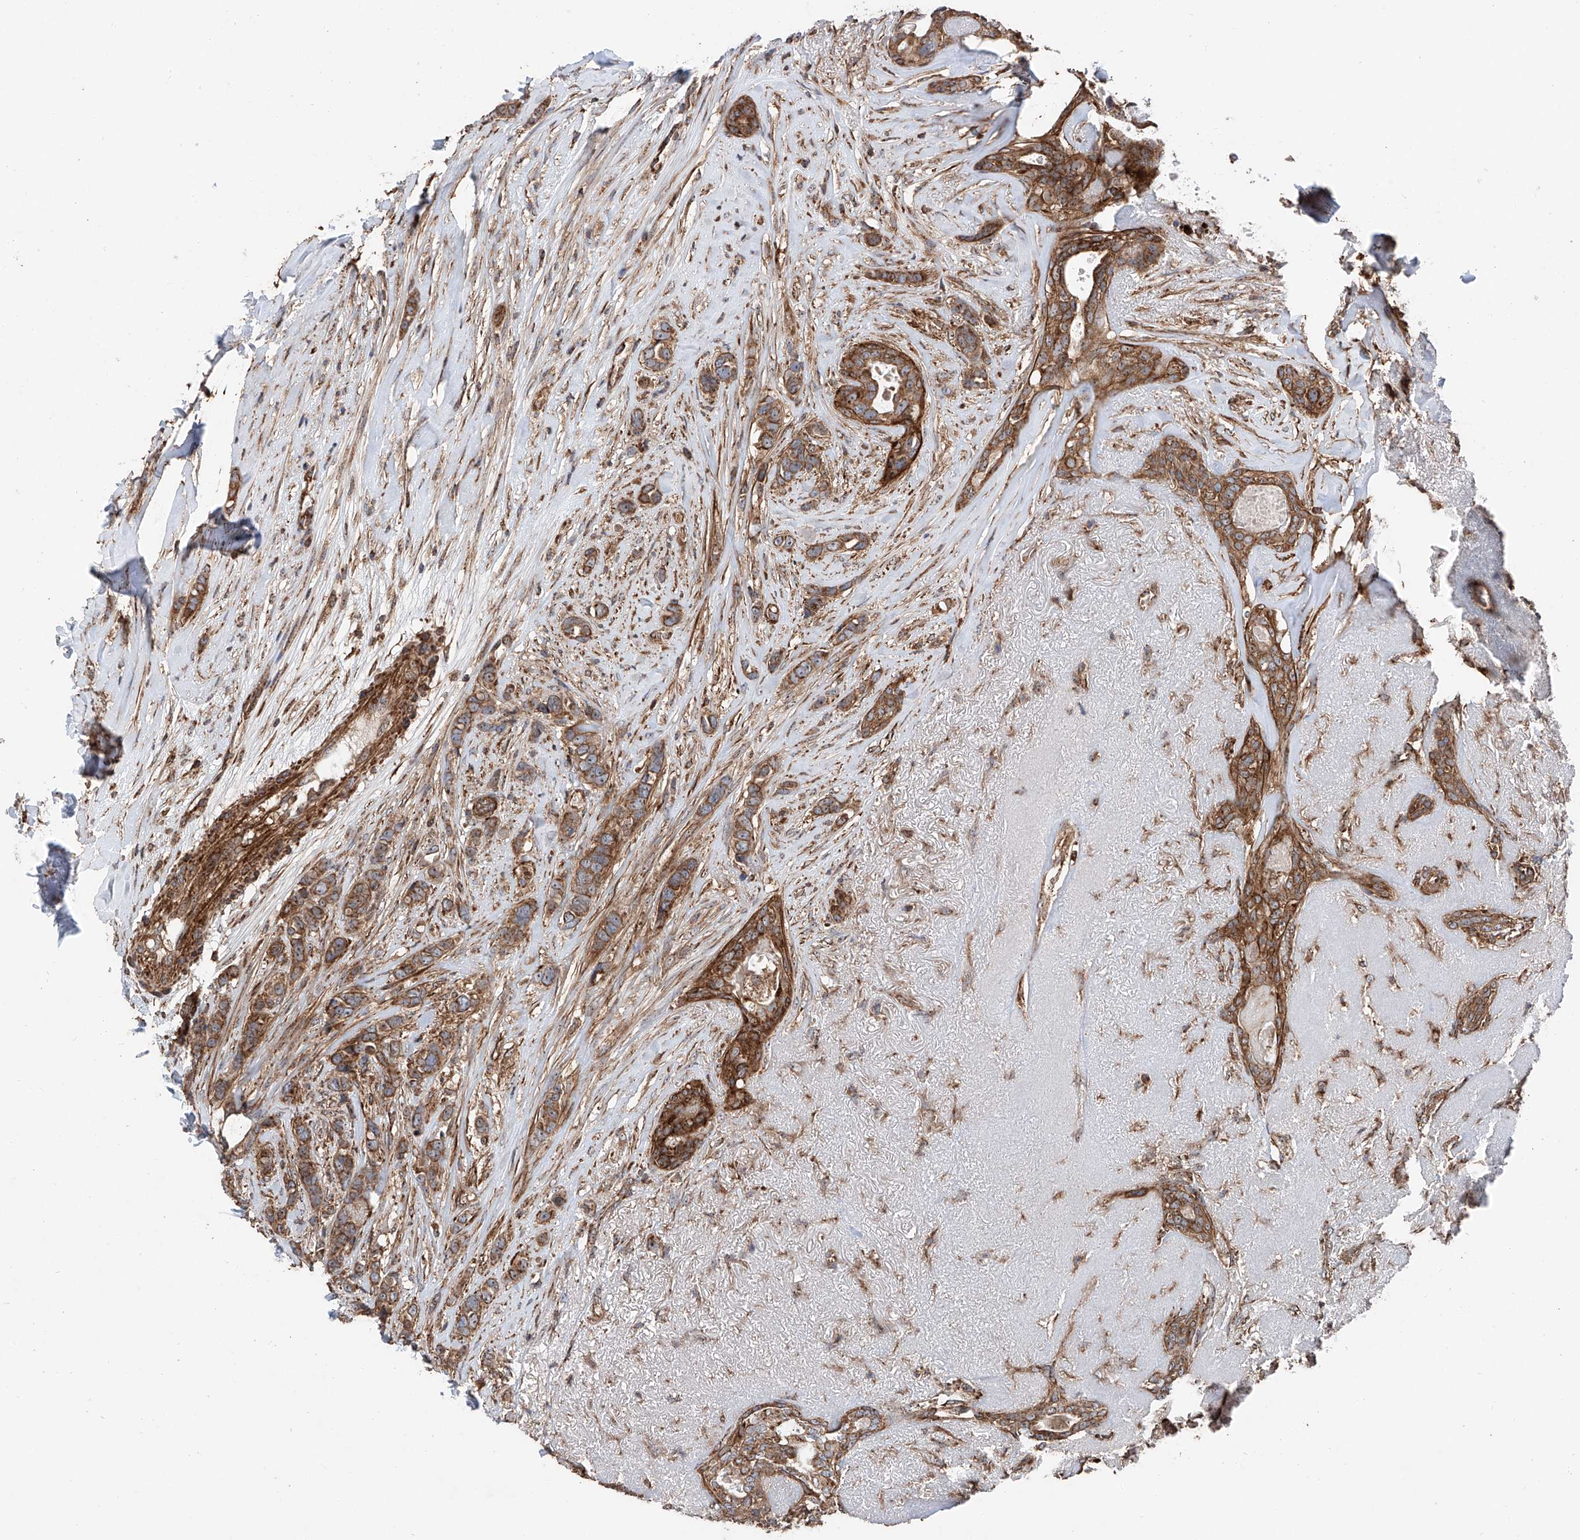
{"staining": {"intensity": "moderate", "quantity": ">75%", "location": "cytoplasmic/membranous"}, "tissue": "breast cancer", "cell_type": "Tumor cells", "image_type": "cancer", "snomed": [{"axis": "morphology", "description": "Lobular carcinoma"}, {"axis": "topography", "description": "Breast"}], "caption": "Immunohistochemical staining of breast lobular carcinoma reveals moderate cytoplasmic/membranous protein positivity in about >75% of tumor cells.", "gene": "PISD", "patient": {"sex": "female", "age": 51}}